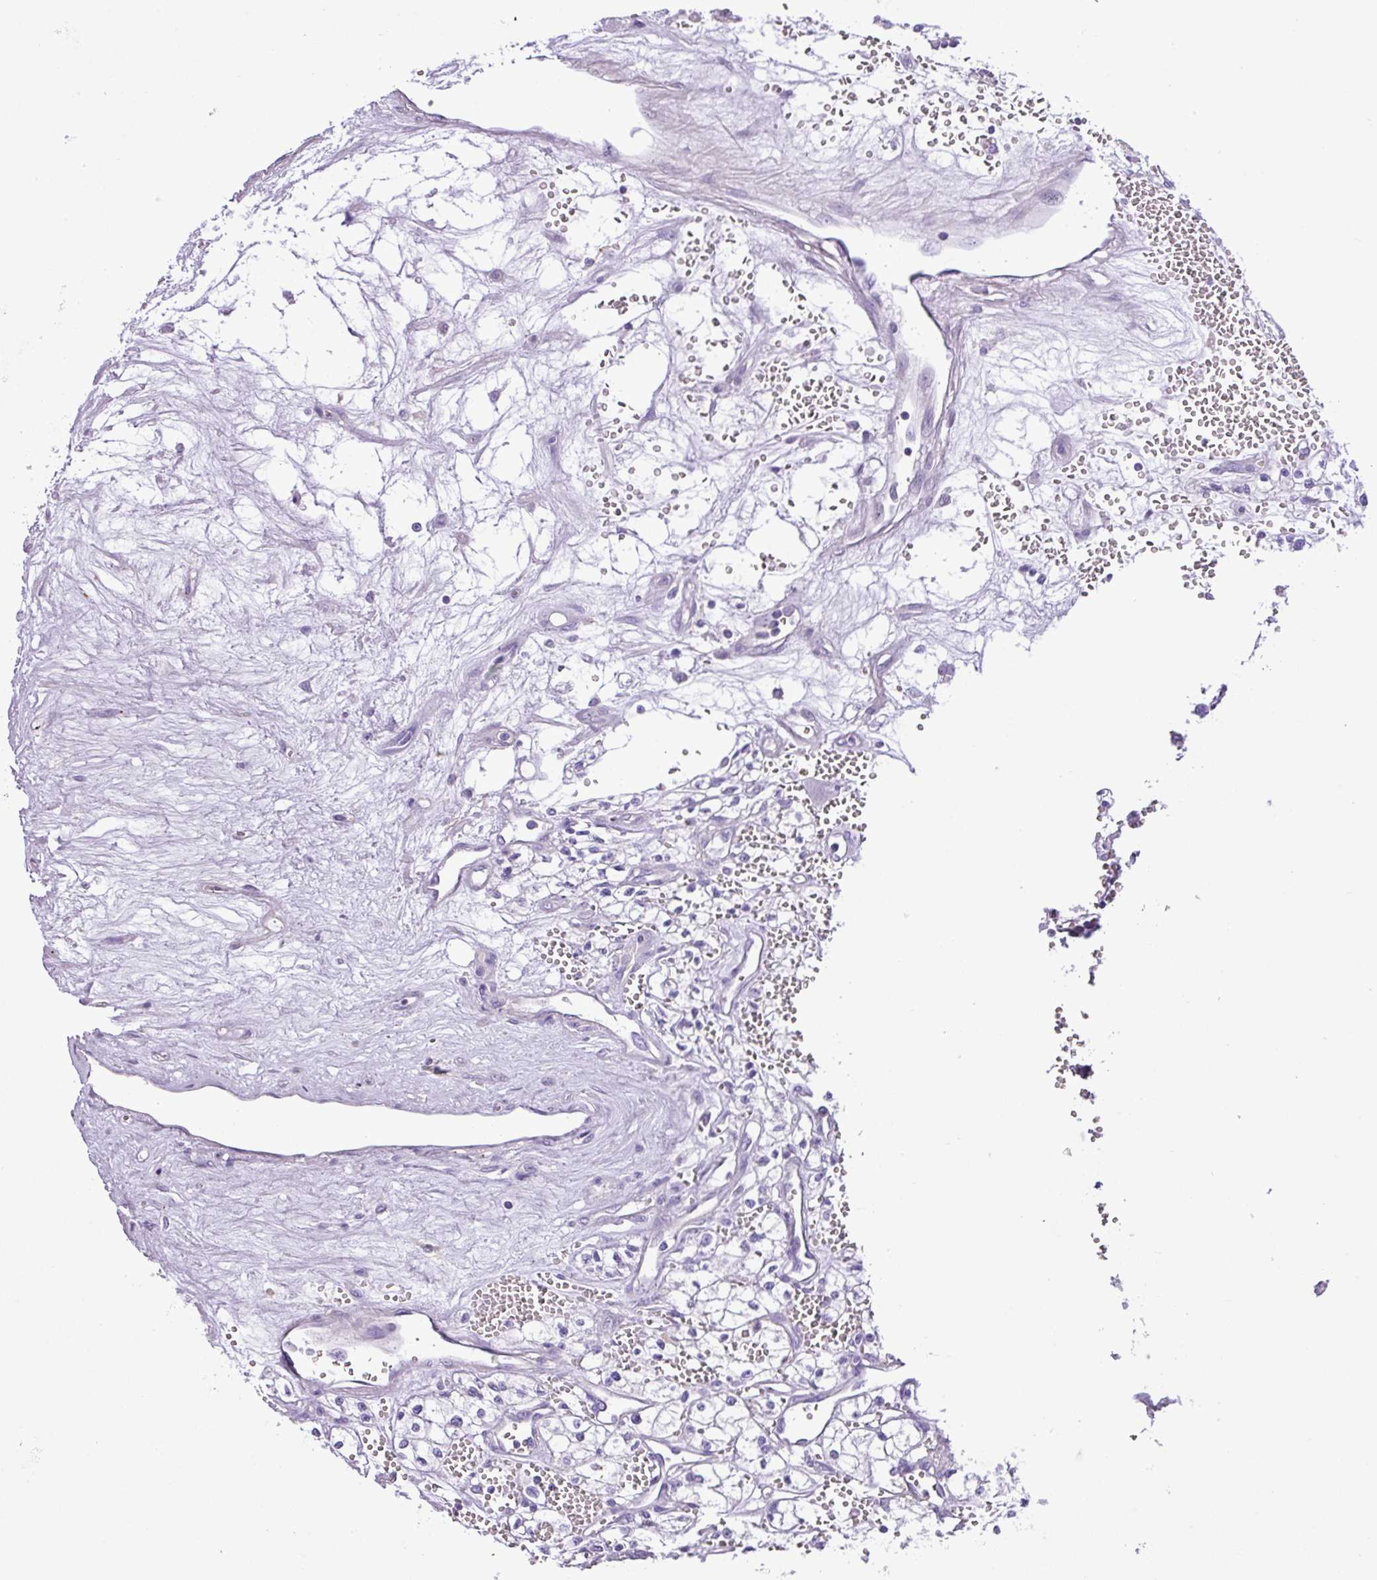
{"staining": {"intensity": "negative", "quantity": "none", "location": "none"}, "tissue": "renal cancer", "cell_type": "Tumor cells", "image_type": "cancer", "snomed": [{"axis": "morphology", "description": "Adenocarcinoma, NOS"}, {"axis": "topography", "description": "Kidney"}], "caption": "DAB (3,3'-diaminobenzidine) immunohistochemical staining of human adenocarcinoma (renal) reveals no significant staining in tumor cells. (Brightfield microscopy of DAB immunohistochemistry (IHC) at high magnification).", "gene": "ZNF334", "patient": {"sex": "male", "age": 59}}